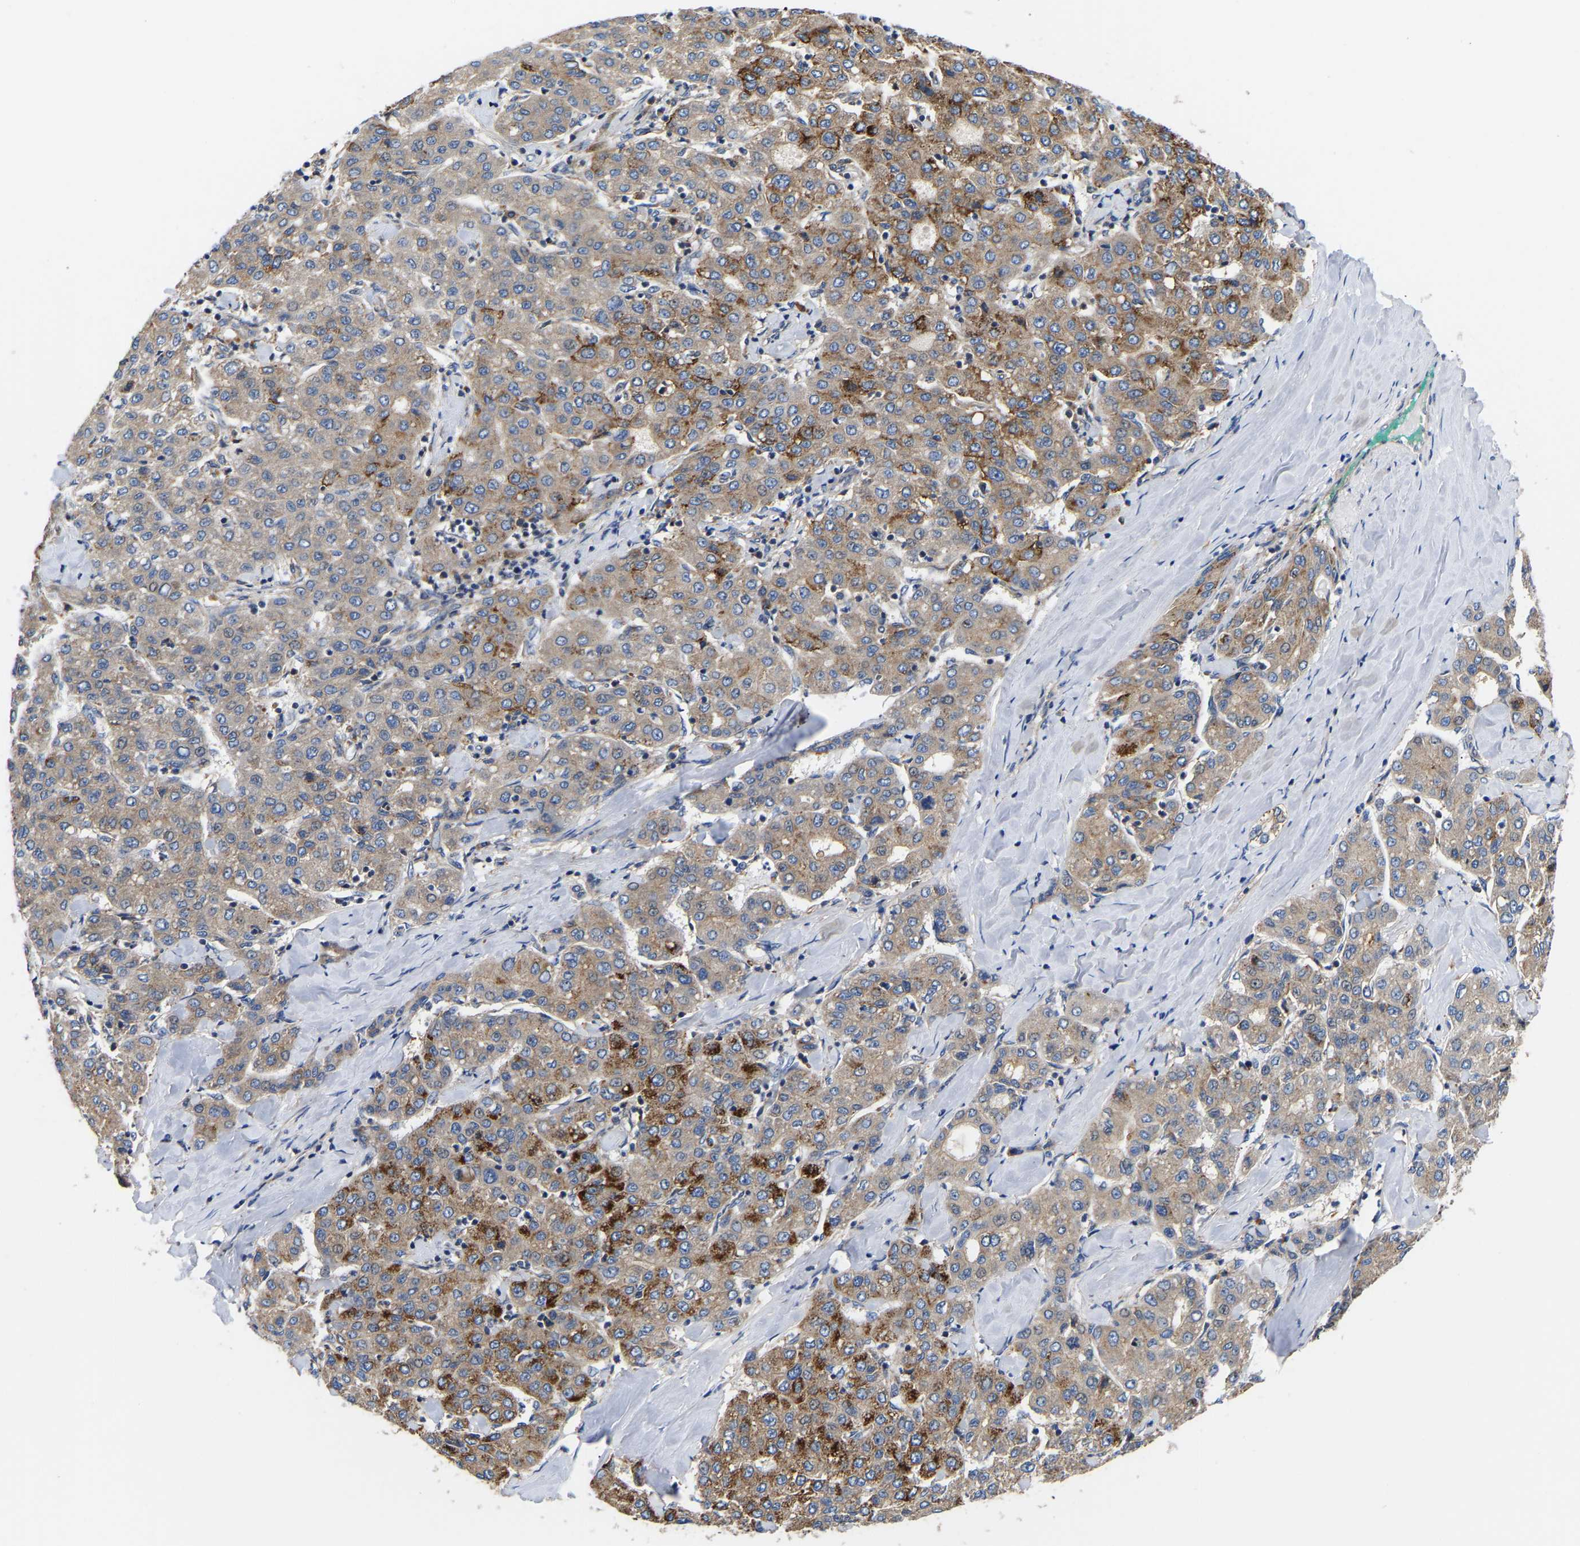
{"staining": {"intensity": "moderate", "quantity": "<25%", "location": "cytoplasmic/membranous"}, "tissue": "liver cancer", "cell_type": "Tumor cells", "image_type": "cancer", "snomed": [{"axis": "morphology", "description": "Carcinoma, Hepatocellular, NOS"}, {"axis": "topography", "description": "Liver"}], "caption": "IHC (DAB) staining of liver cancer (hepatocellular carcinoma) exhibits moderate cytoplasmic/membranous protein positivity in approximately <25% of tumor cells.", "gene": "AIMP2", "patient": {"sex": "male", "age": 65}}